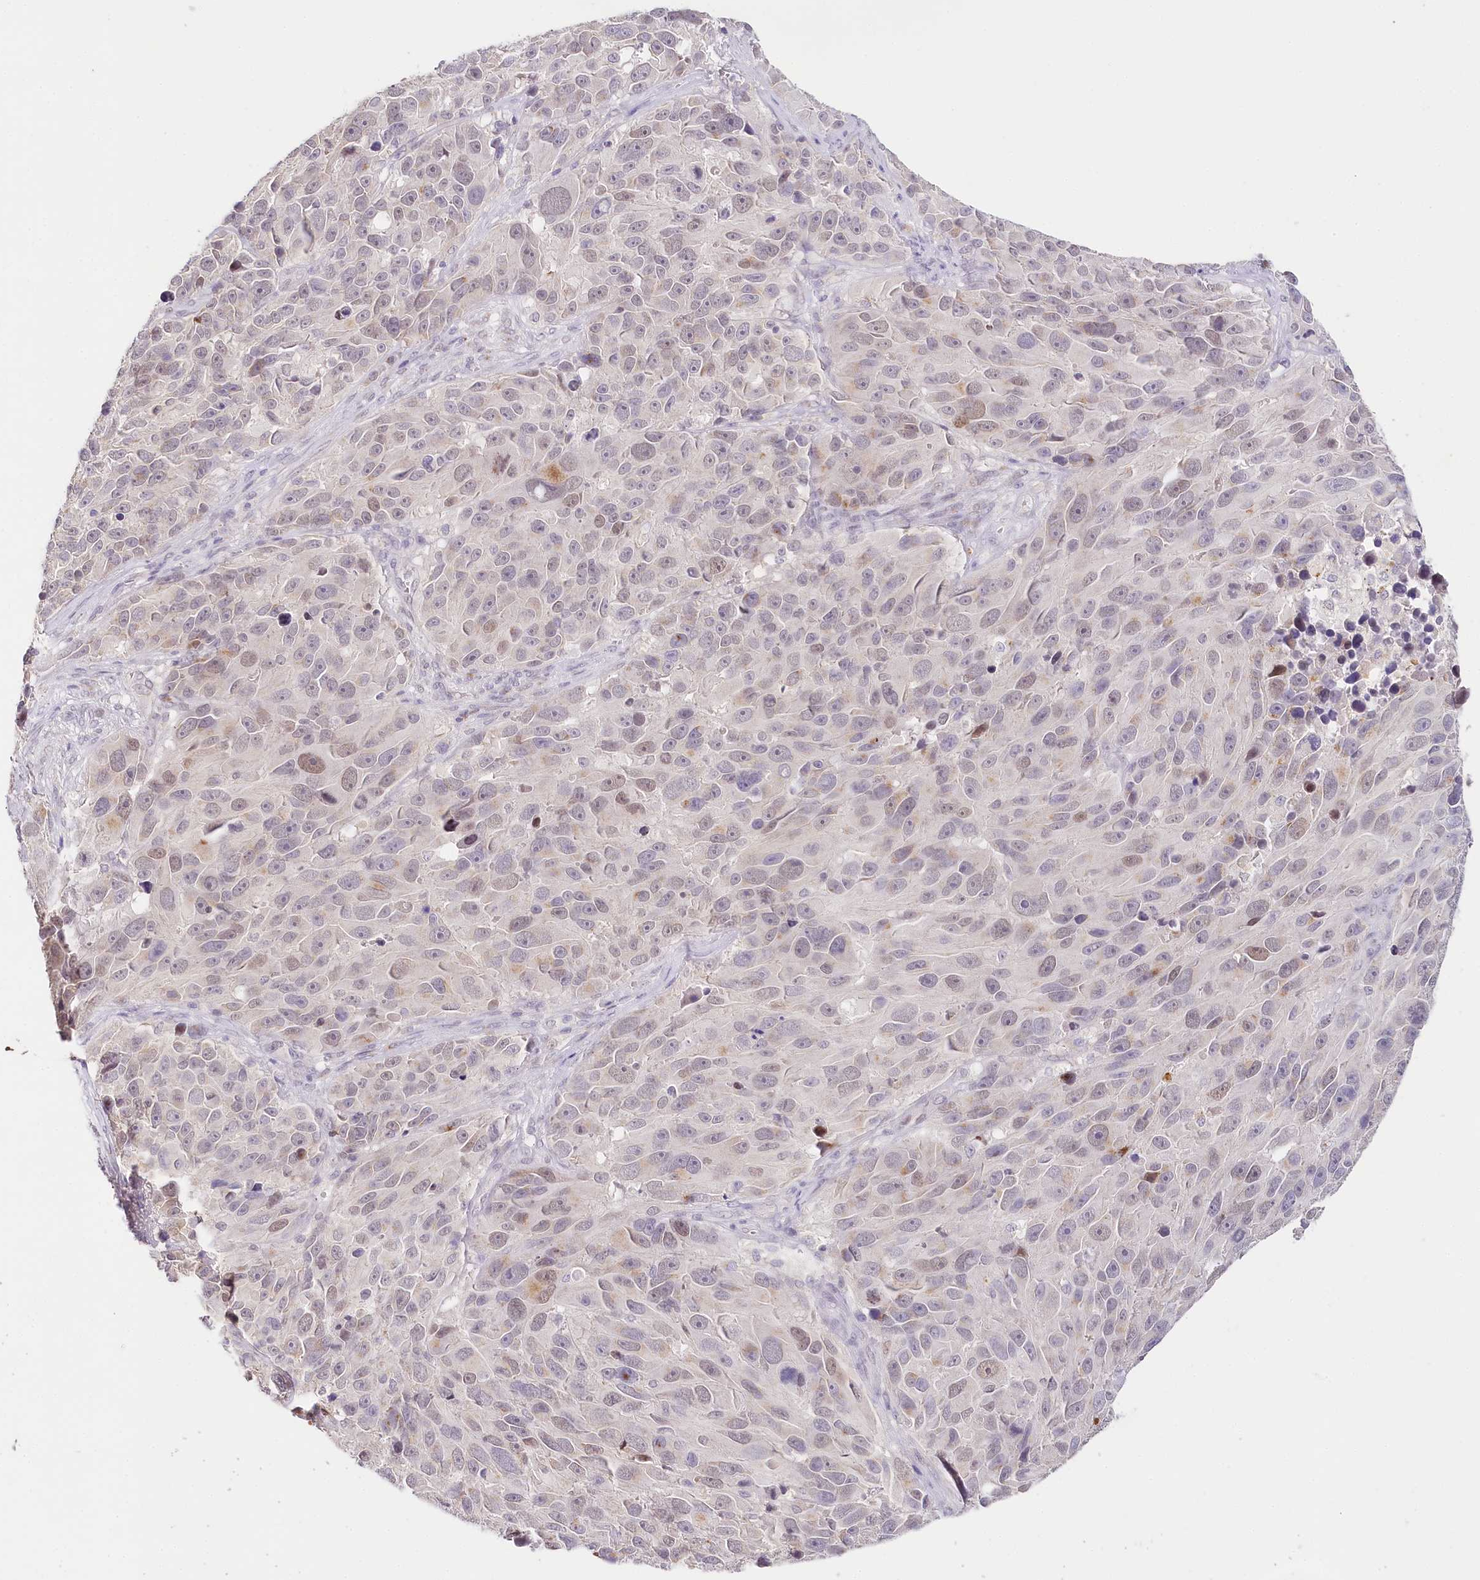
{"staining": {"intensity": "weak", "quantity": "25%-75%", "location": "nuclear"}, "tissue": "melanoma", "cell_type": "Tumor cells", "image_type": "cancer", "snomed": [{"axis": "morphology", "description": "Malignant melanoma, NOS"}, {"axis": "topography", "description": "Skin"}], "caption": "The immunohistochemical stain highlights weak nuclear positivity in tumor cells of malignant melanoma tissue.", "gene": "TP53", "patient": {"sex": "male", "age": 84}}